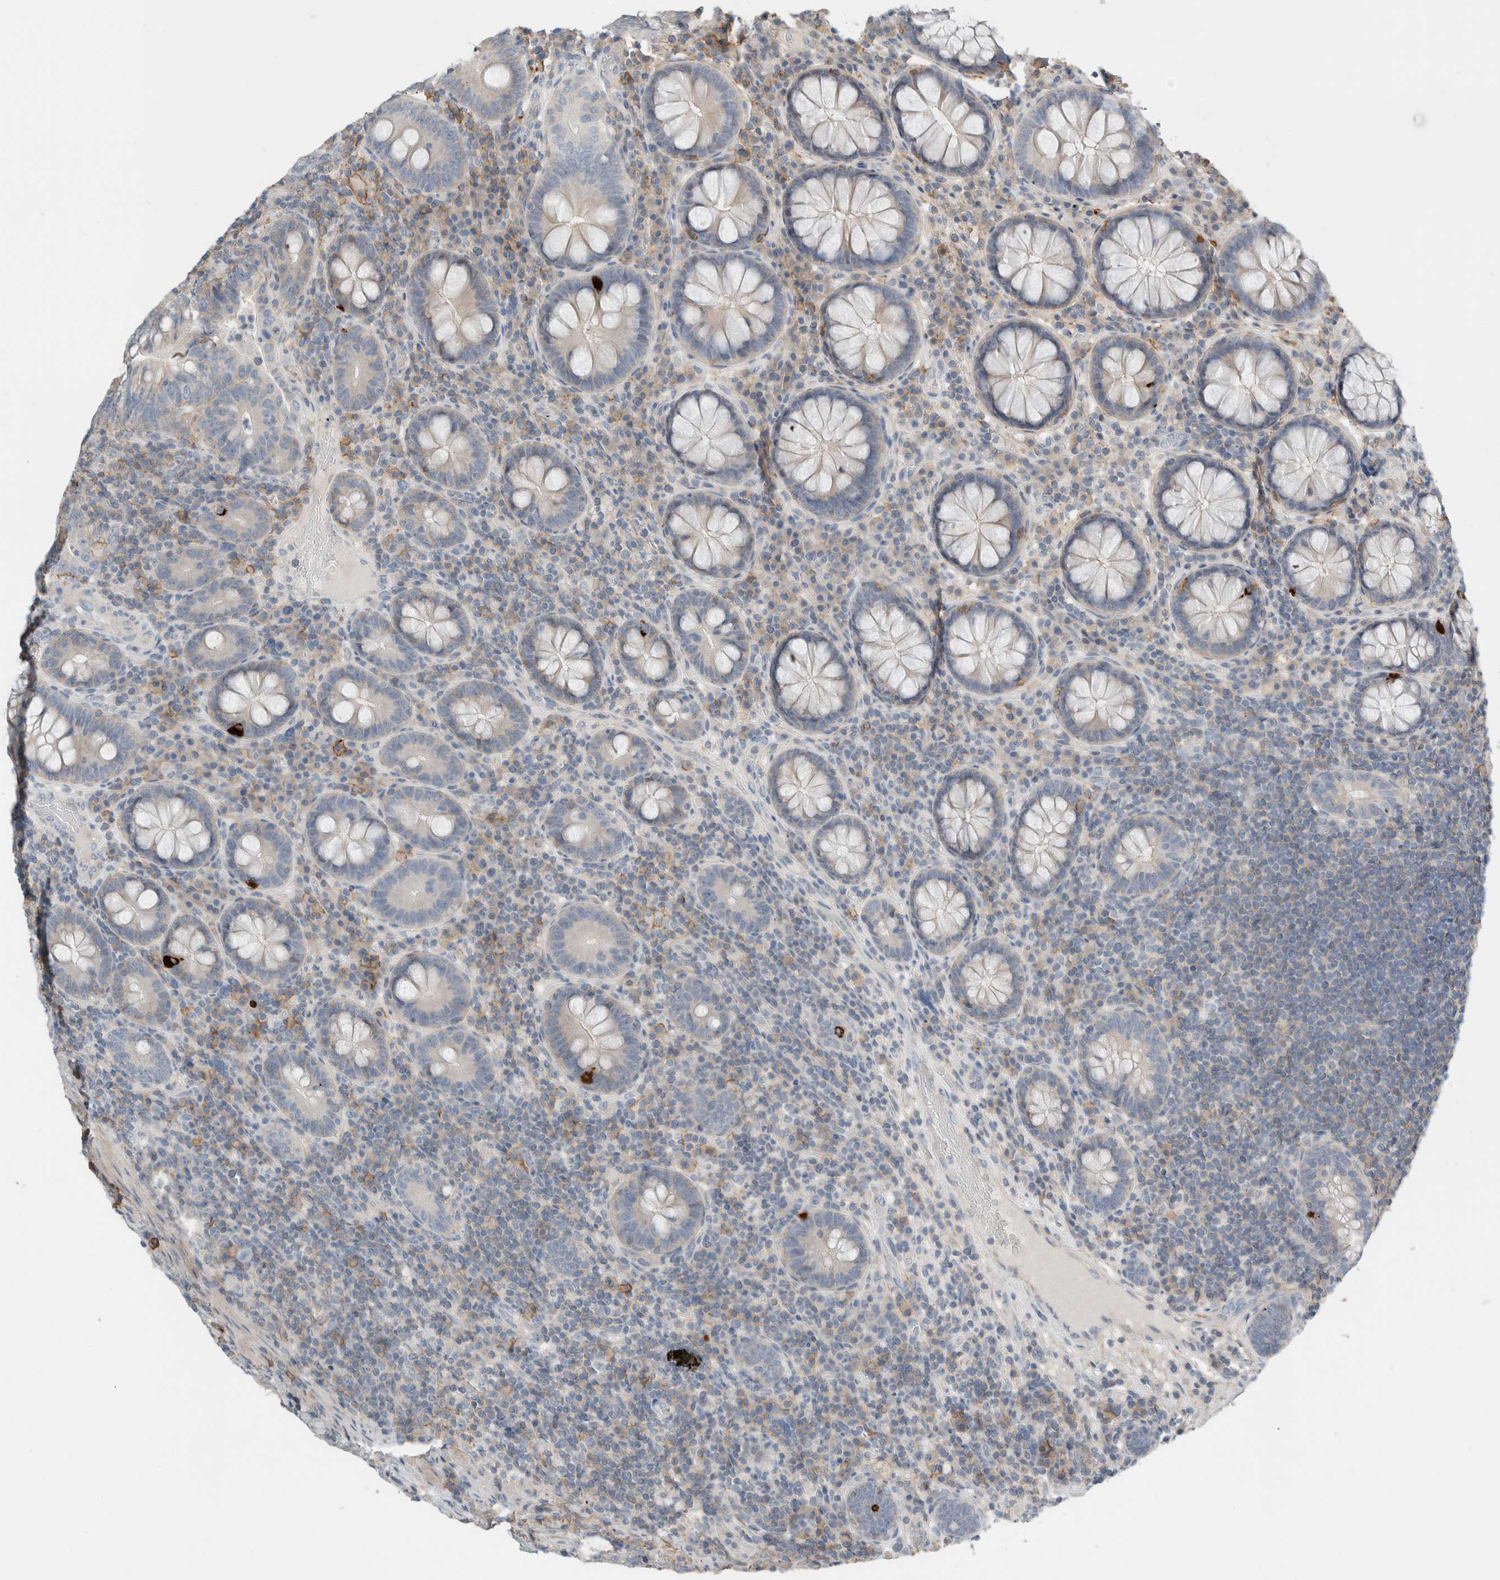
{"staining": {"intensity": "negative", "quantity": "none", "location": "none"}, "tissue": "colorectal cancer", "cell_type": "Tumor cells", "image_type": "cancer", "snomed": [{"axis": "morphology", "description": "Adenocarcinoma, NOS"}, {"axis": "topography", "description": "Colon"}], "caption": "The immunohistochemistry (IHC) histopathology image has no significant positivity in tumor cells of adenocarcinoma (colorectal) tissue.", "gene": "ERCC6L2", "patient": {"sex": "female", "age": 66}}